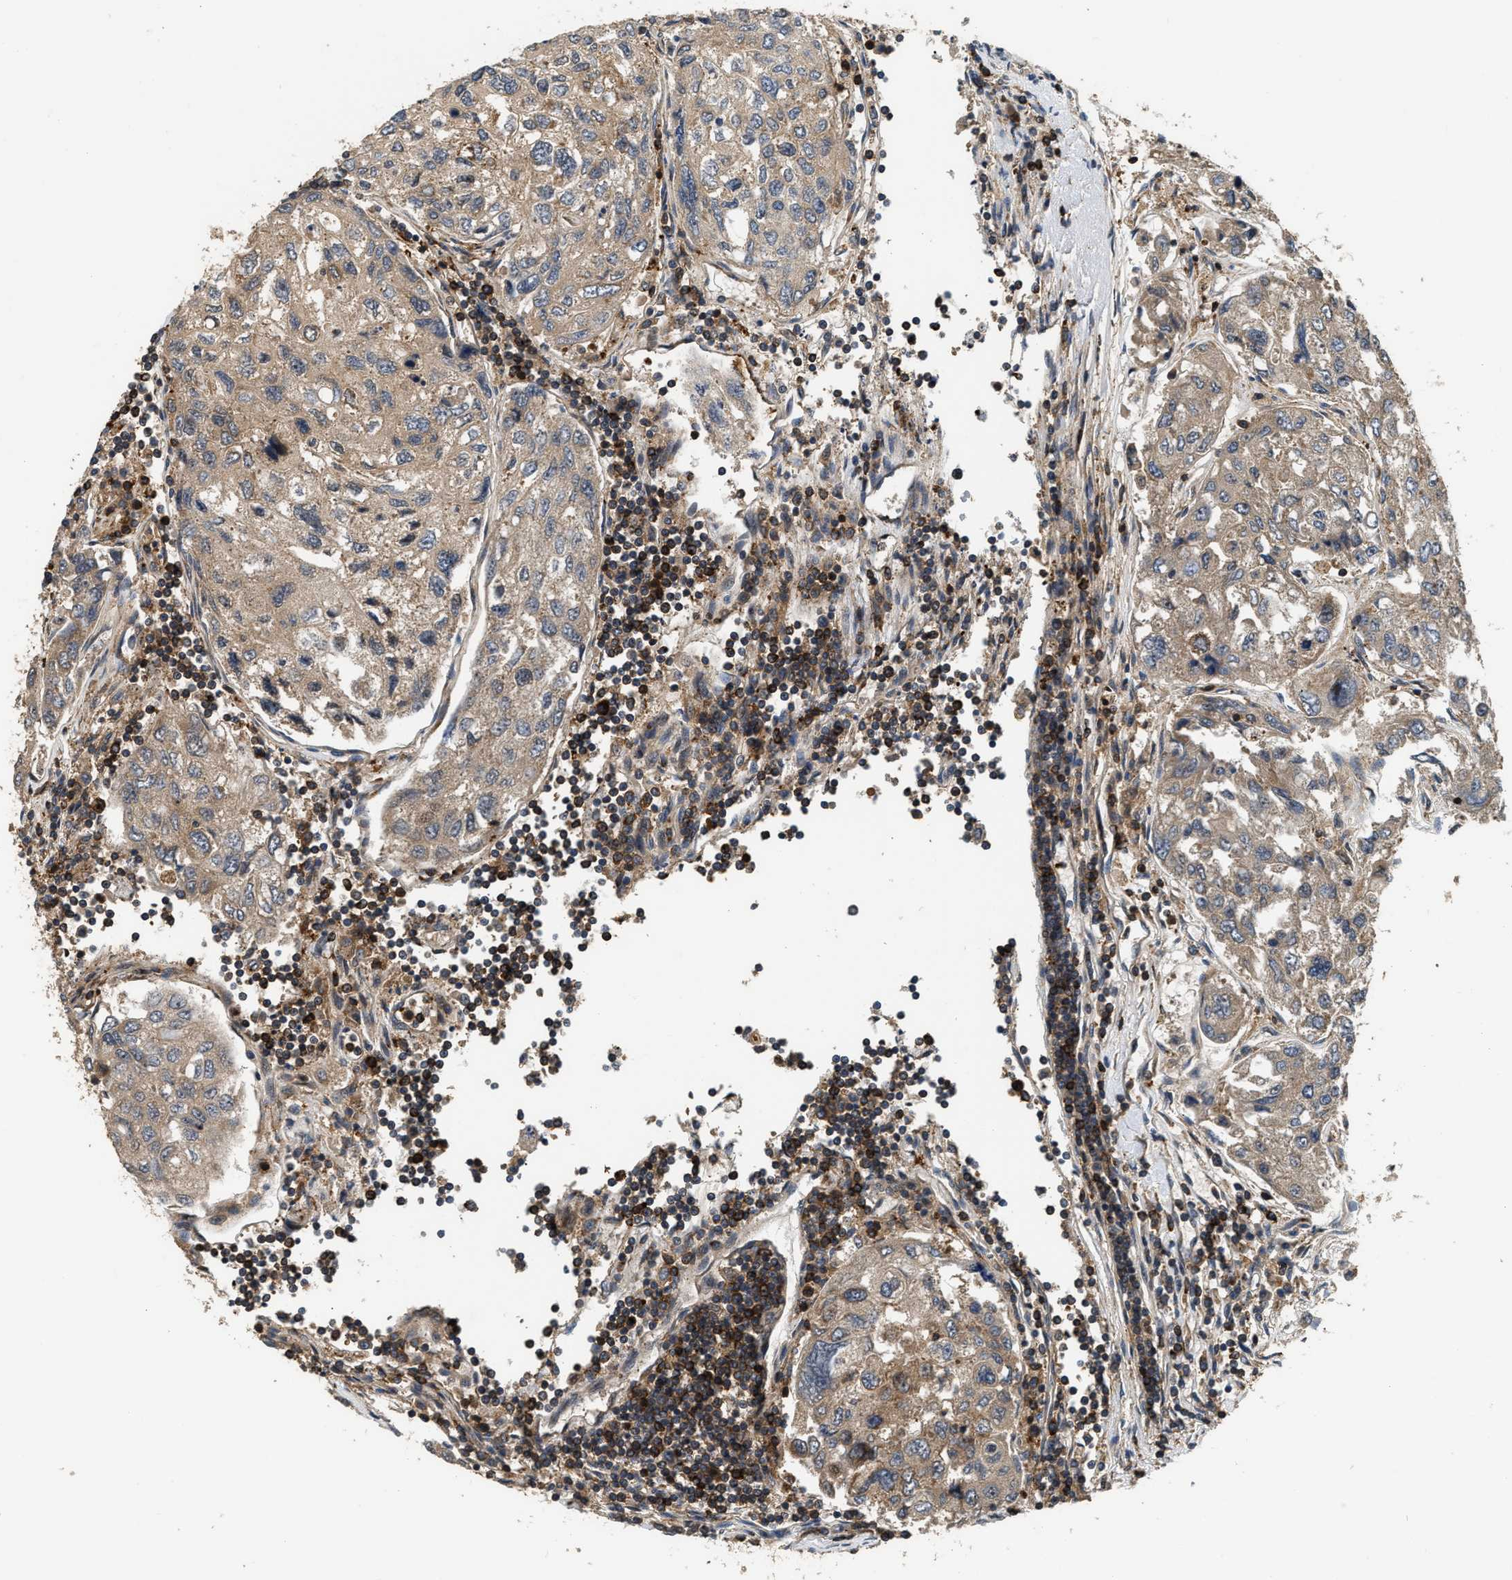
{"staining": {"intensity": "weak", "quantity": ">75%", "location": "cytoplasmic/membranous"}, "tissue": "urothelial cancer", "cell_type": "Tumor cells", "image_type": "cancer", "snomed": [{"axis": "morphology", "description": "Urothelial carcinoma, High grade"}, {"axis": "topography", "description": "Lymph node"}, {"axis": "topography", "description": "Urinary bladder"}], "caption": "Weak cytoplasmic/membranous positivity is appreciated in approximately >75% of tumor cells in urothelial cancer. (DAB (3,3'-diaminobenzidine) = brown stain, brightfield microscopy at high magnification).", "gene": "SNX5", "patient": {"sex": "male", "age": 51}}